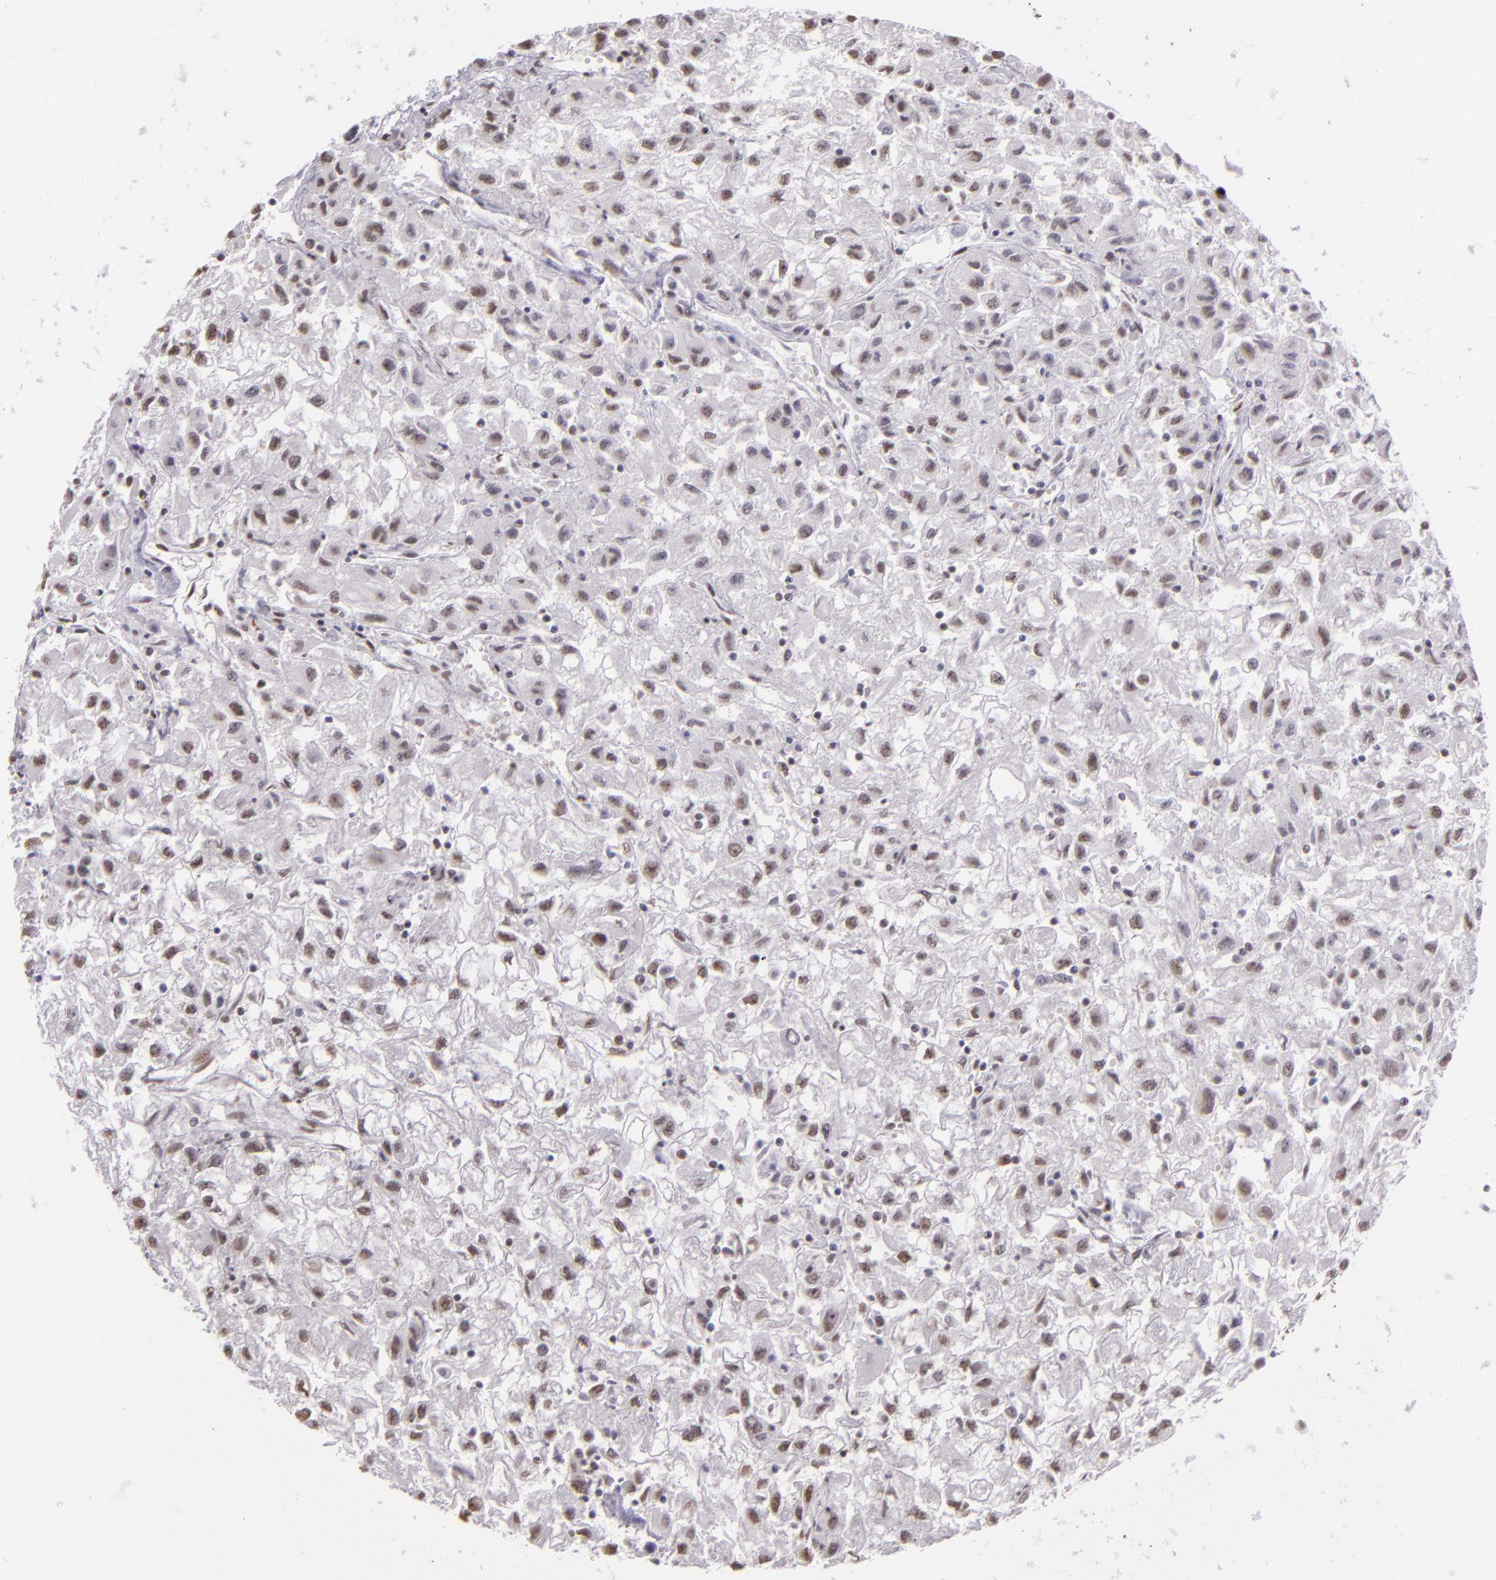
{"staining": {"intensity": "weak", "quantity": "25%-75%", "location": "nuclear"}, "tissue": "renal cancer", "cell_type": "Tumor cells", "image_type": "cancer", "snomed": [{"axis": "morphology", "description": "Adenocarcinoma, NOS"}, {"axis": "topography", "description": "Kidney"}], "caption": "The photomicrograph exhibits a brown stain indicating the presence of a protein in the nuclear of tumor cells in adenocarcinoma (renal).", "gene": "PAPOLA", "patient": {"sex": "male", "age": 59}}